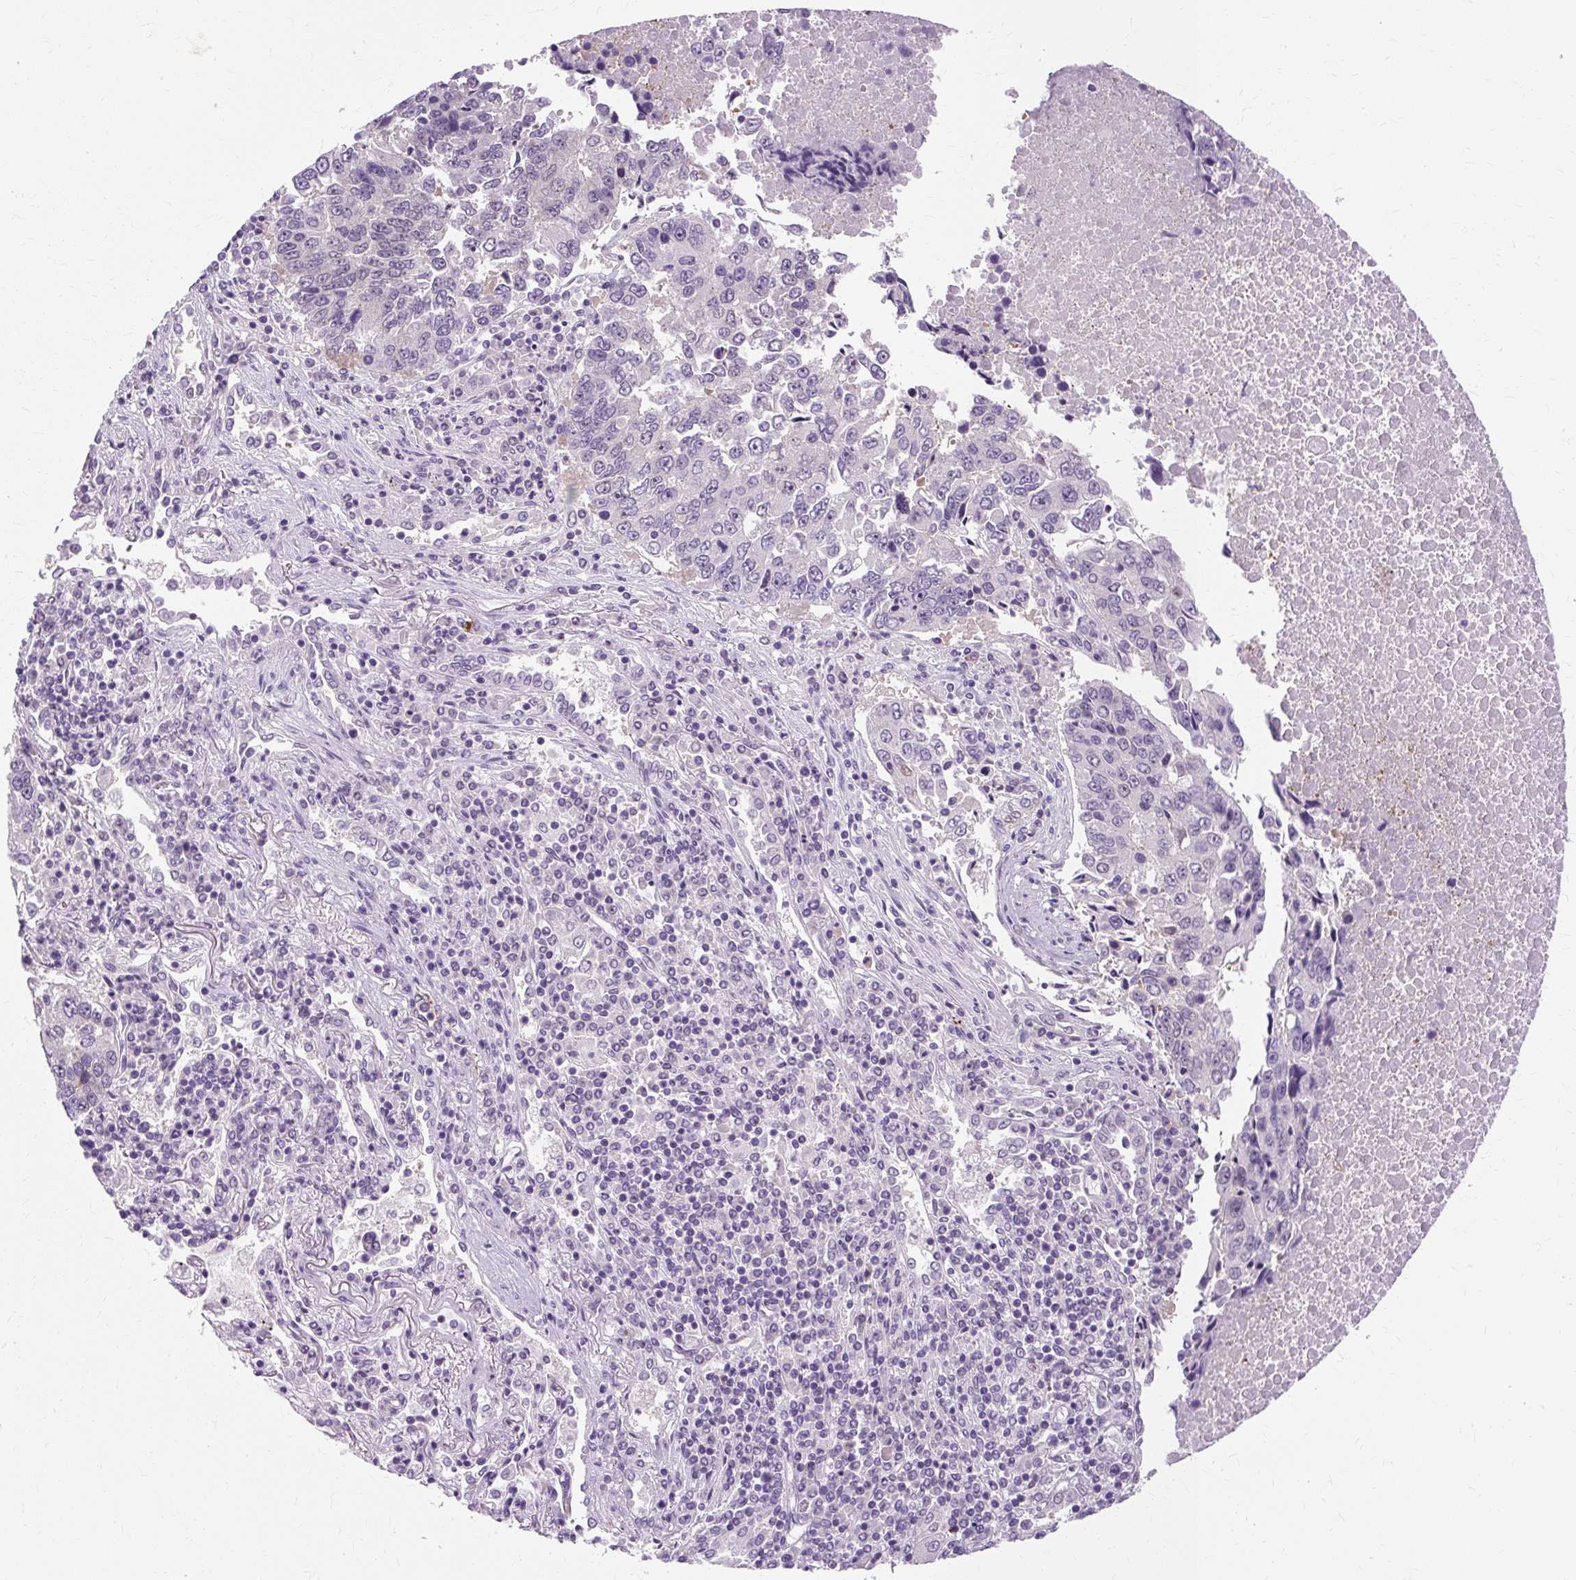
{"staining": {"intensity": "weak", "quantity": "<25%", "location": "nuclear"}, "tissue": "lung cancer", "cell_type": "Tumor cells", "image_type": "cancer", "snomed": [{"axis": "morphology", "description": "Squamous cell carcinoma, NOS"}, {"axis": "topography", "description": "Lung"}], "caption": "Immunohistochemical staining of human lung cancer (squamous cell carcinoma) exhibits no significant positivity in tumor cells. (Immunohistochemistry (ihc), brightfield microscopy, high magnification).", "gene": "RYBP", "patient": {"sex": "female", "age": 66}}